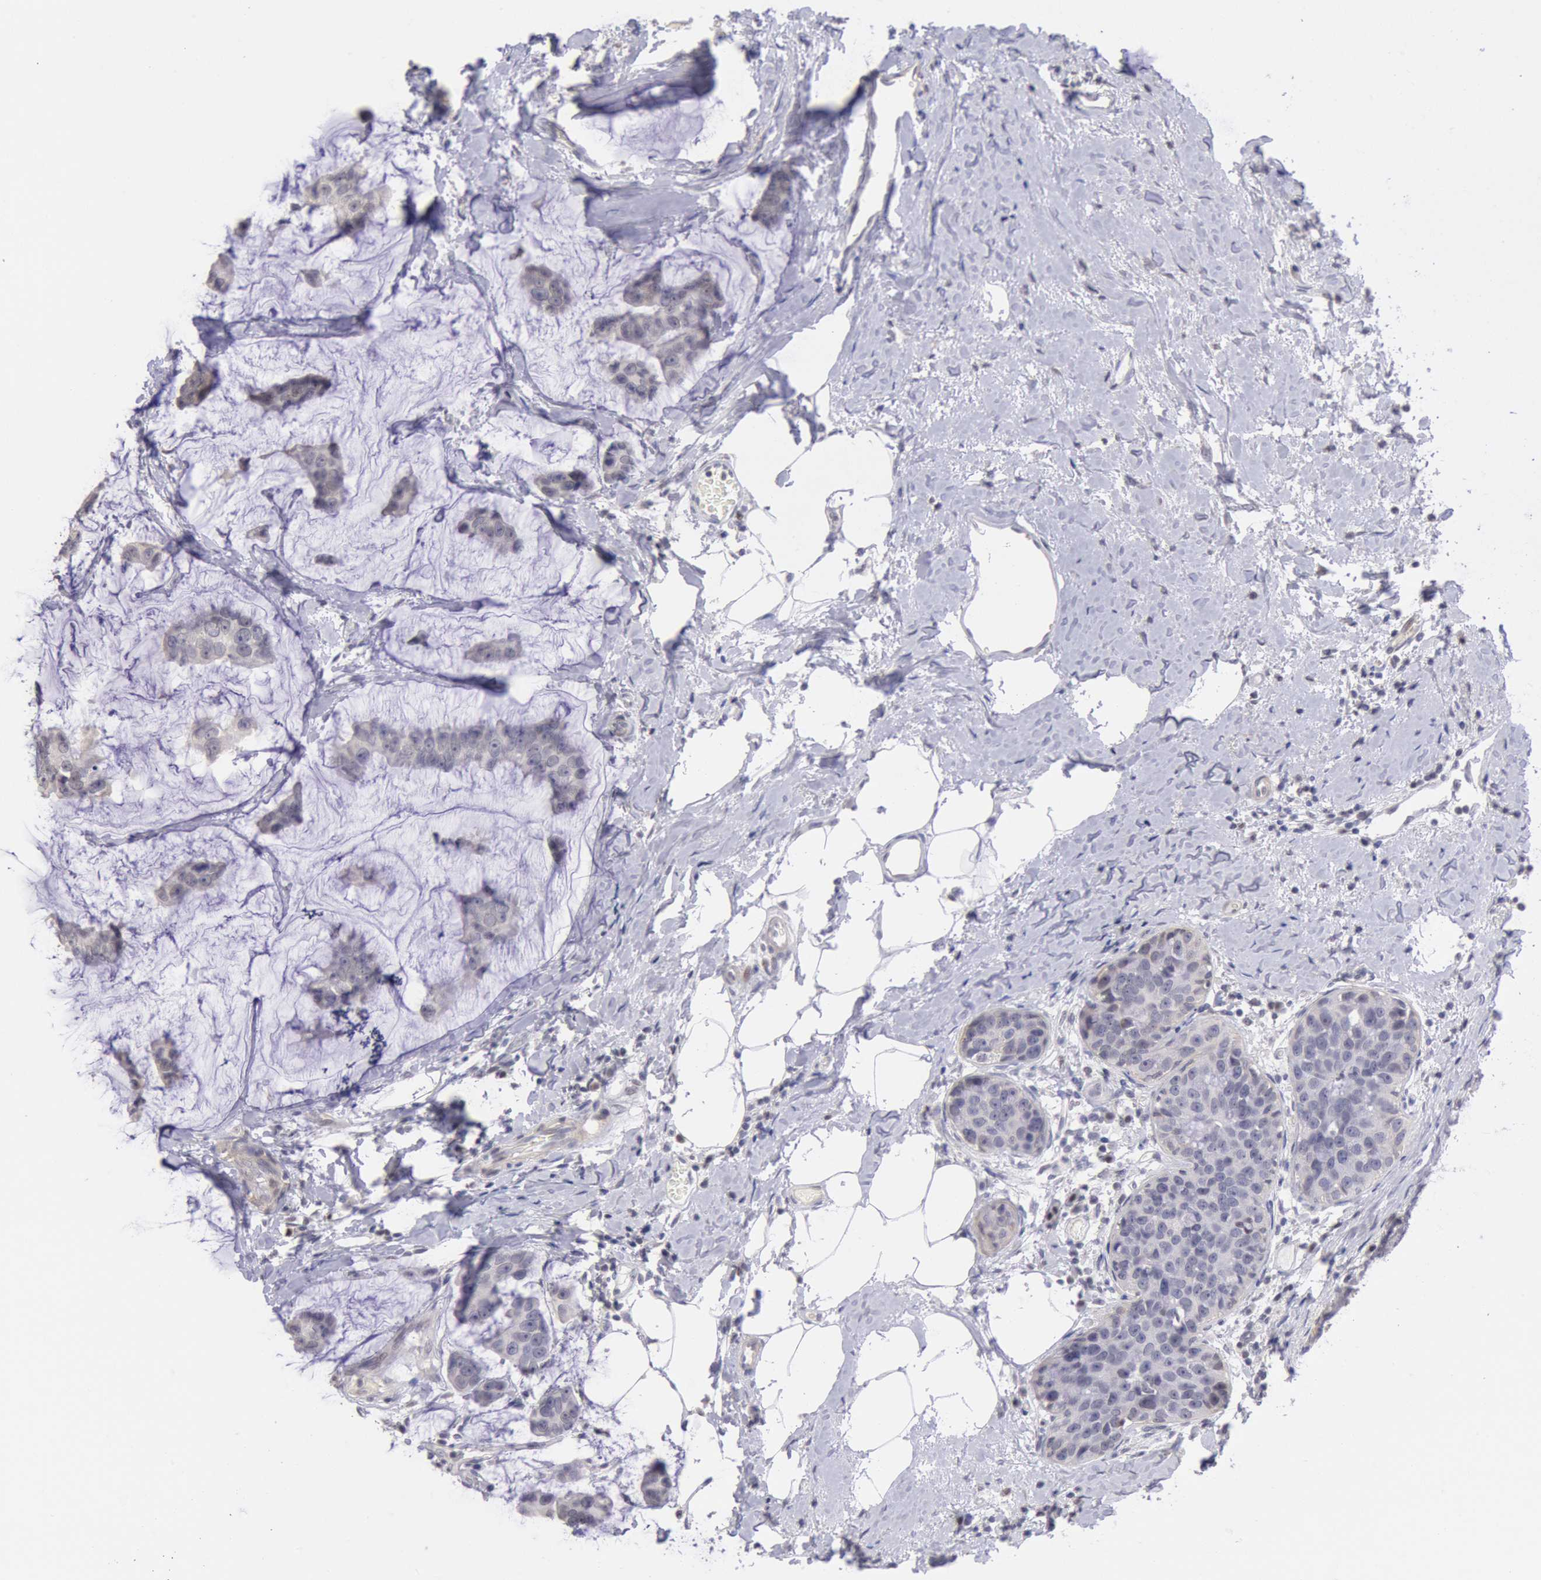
{"staining": {"intensity": "weak", "quantity": ">75%", "location": "cytoplasmic/membranous"}, "tissue": "breast cancer", "cell_type": "Tumor cells", "image_type": "cancer", "snomed": [{"axis": "morphology", "description": "Normal tissue, NOS"}, {"axis": "morphology", "description": "Duct carcinoma"}, {"axis": "topography", "description": "Breast"}], "caption": "Immunohistochemical staining of breast cancer demonstrates weak cytoplasmic/membranous protein expression in about >75% of tumor cells.", "gene": "MYH7", "patient": {"sex": "female", "age": 50}}